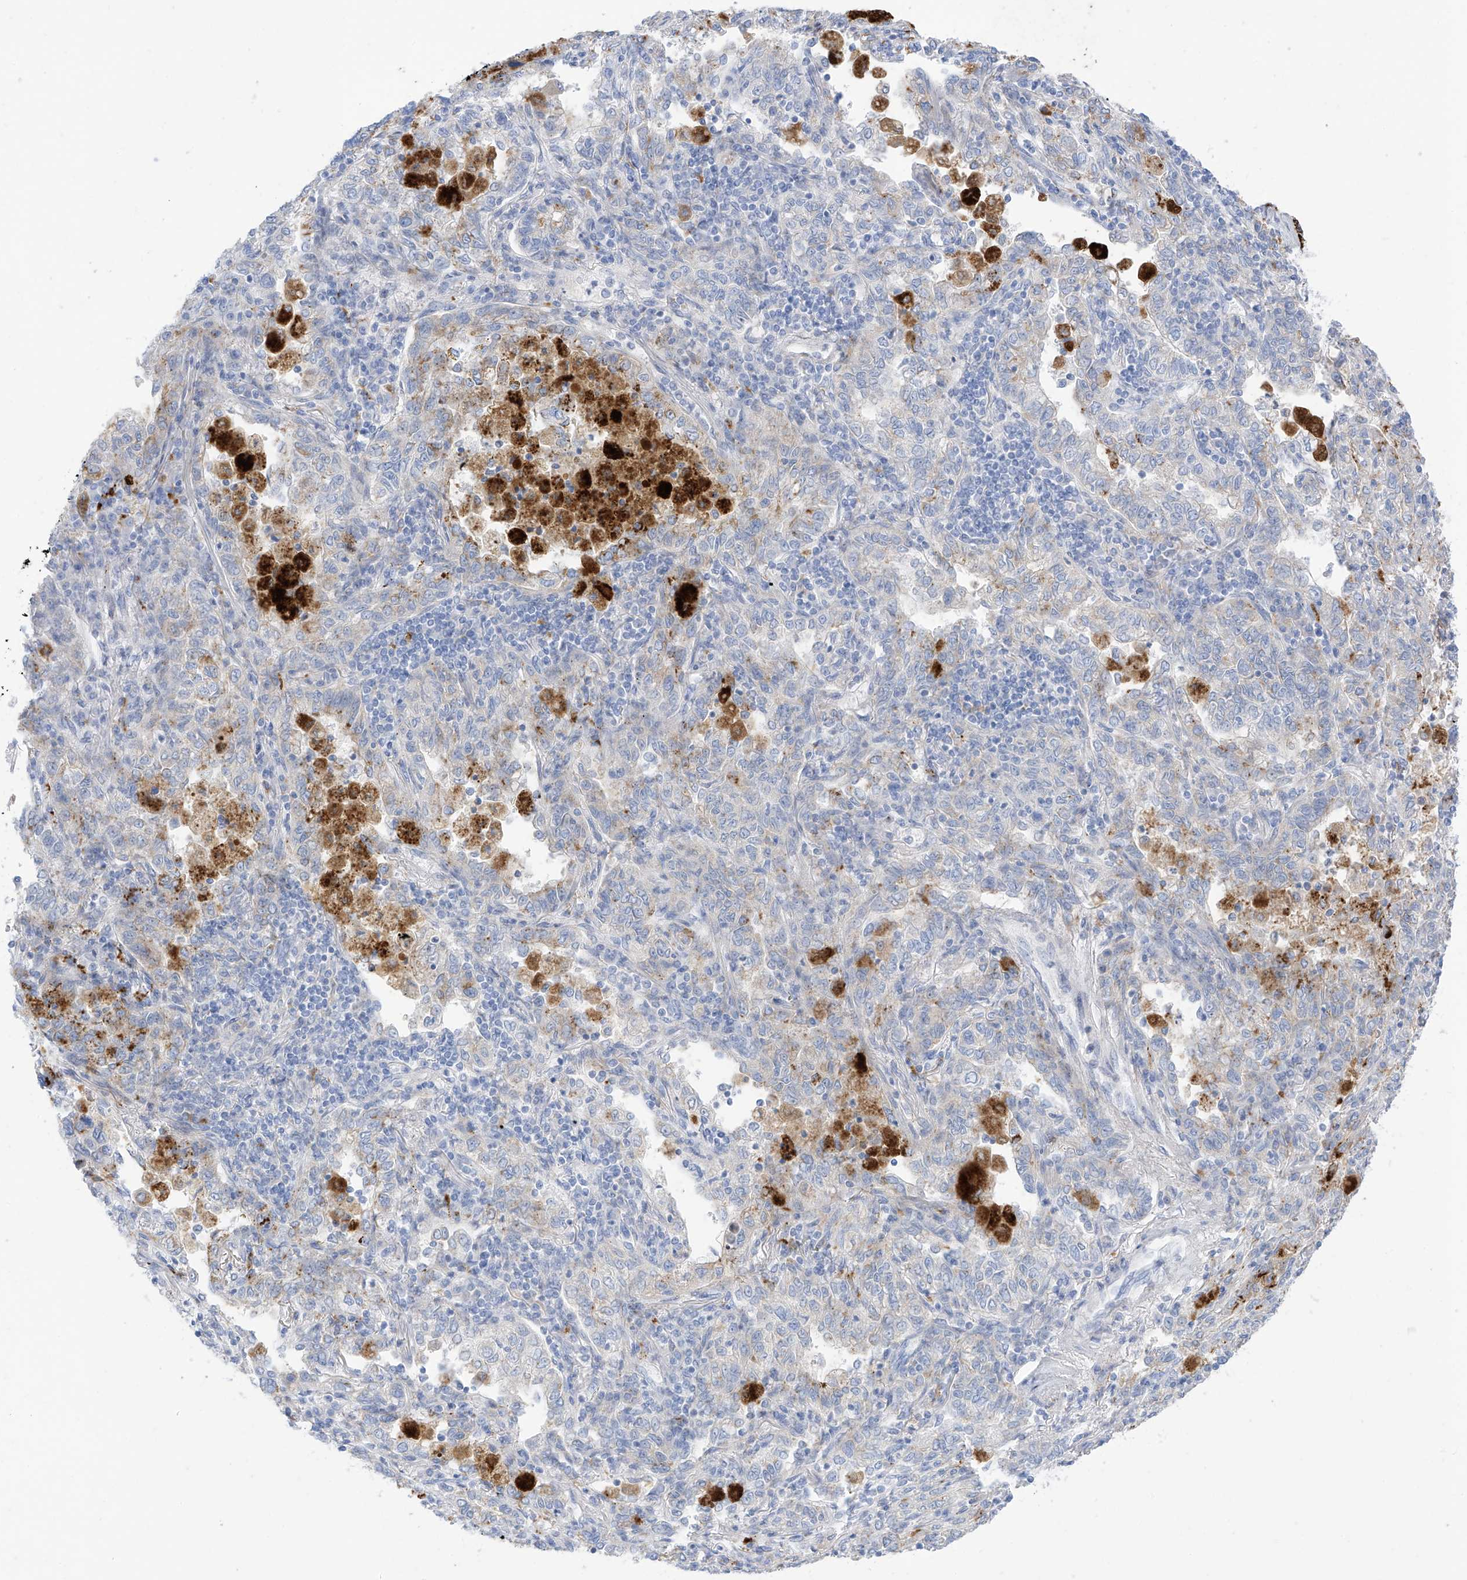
{"staining": {"intensity": "negative", "quantity": "none", "location": "none"}, "tissue": "lung cancer", "cell_type": "Tumor cells", "image_type": "cancer", "snomed": [{"axis": "morphology", "description": "Adenocarcinoma, NOS"}, {"axis": "topography", "description": "Lung"}], "caption": "IHC micrograph of lung cancer (adenocarcinoma) stained for a protein (brown), which demonstrates no positivity in tumor cells. Brightfield microscopy of immunohistochemistry (IHC) stained with DAB (brown) and hematoxylin (blue), captured at high magnification.", "gene": "PSPH", "patient": {"sex": "male", "age": 49}}